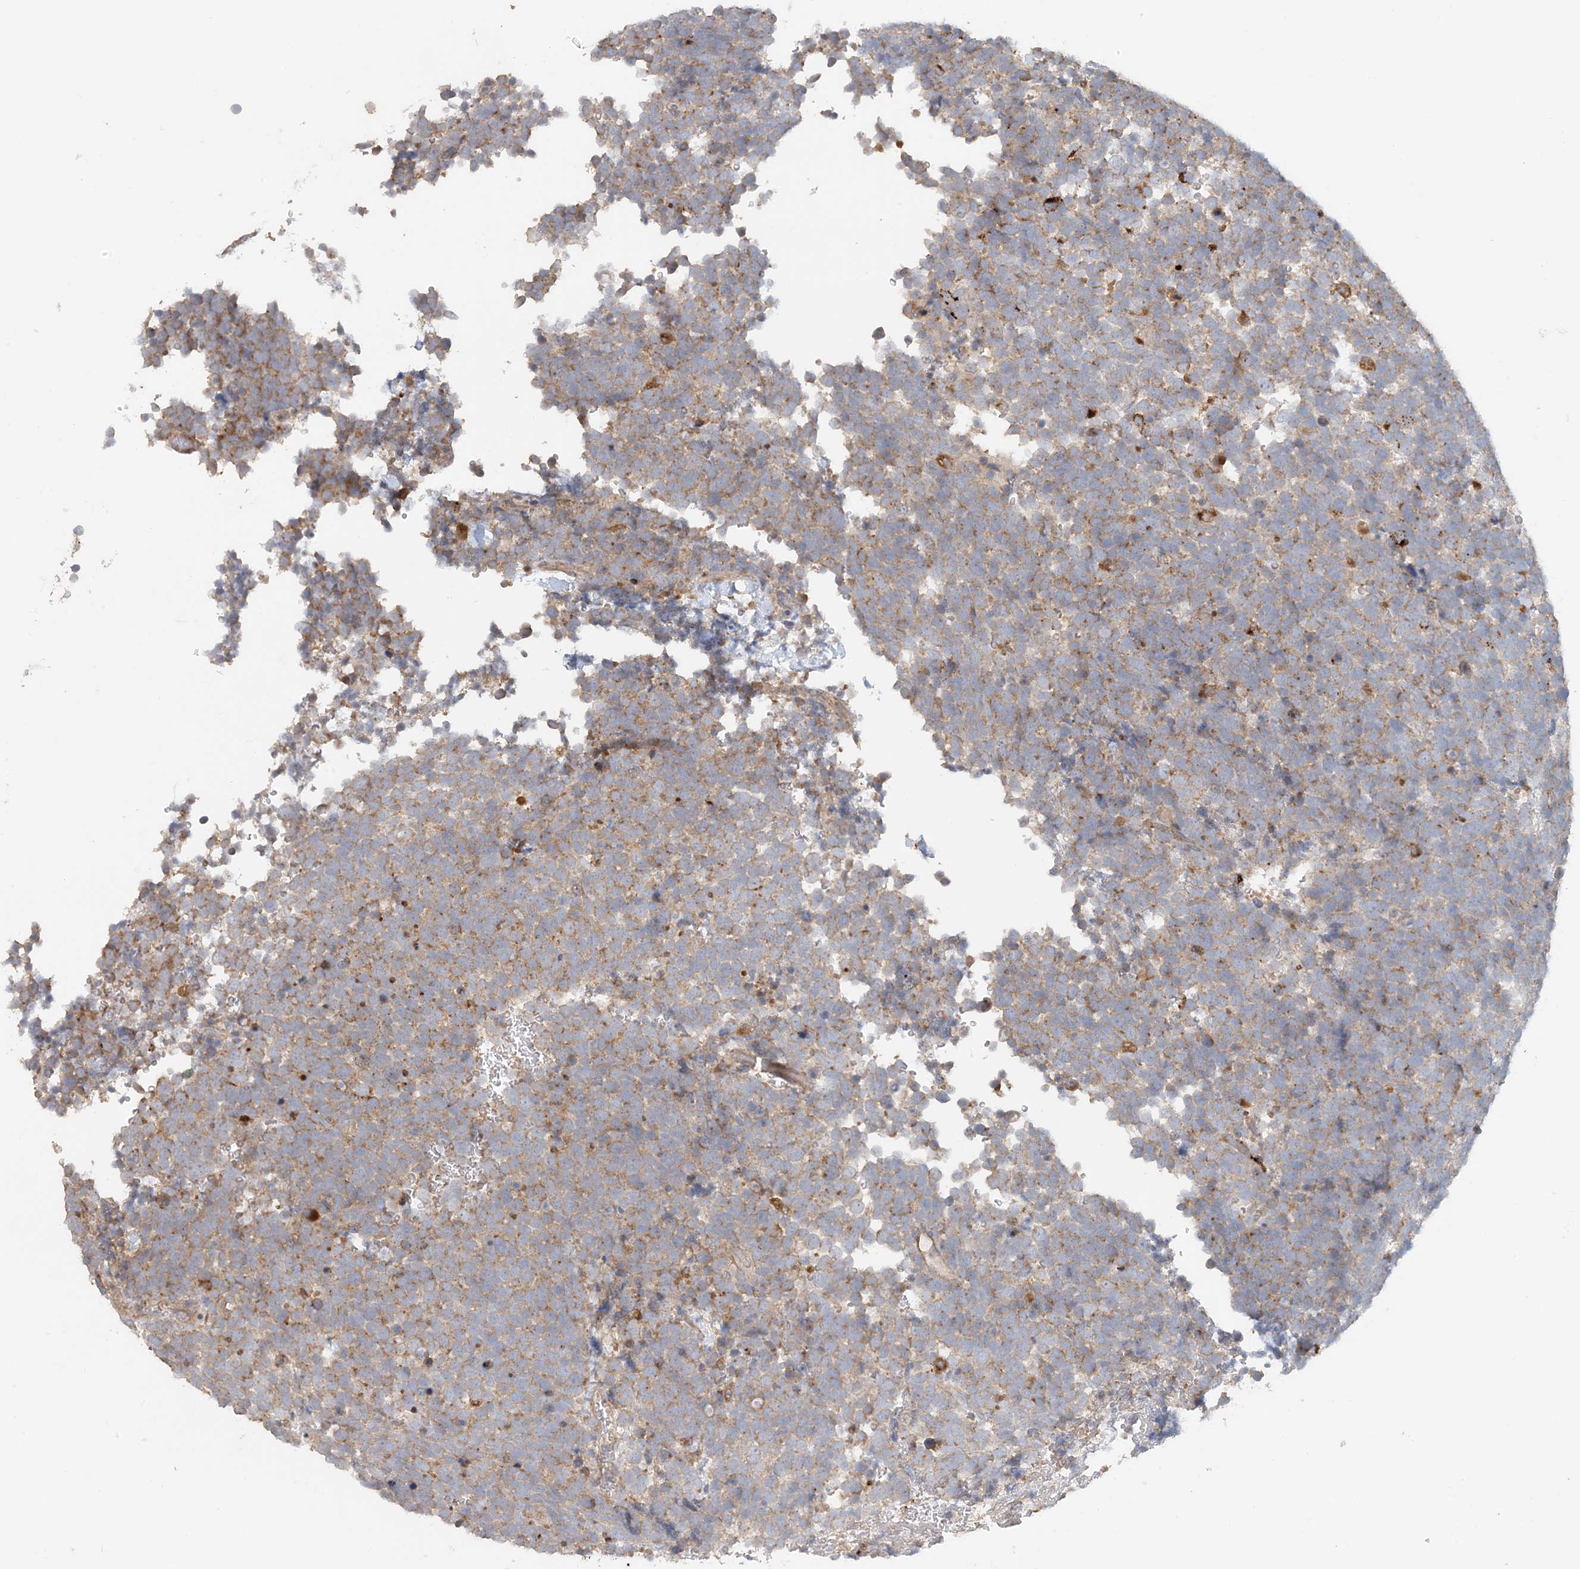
{"staining": {"intensity": "weak", "quantity": ">75%", "location": "cytoplasmic/membranous"}, "tissue": "urothelial cancer", "cell_type": "Tumor cells", "image_type": "cancer", "snomed": [{"axis": "morphology", "description": "Urothelial carcinoma, High grade"}, {"axis": "topography", "description": "Urinary bladder"}], "caption": "A photomicrograph showing weak cytoplasmic/membranous expression in about >75% of tumor cells in urothelial cancer, as visualized by brown immunohistochemical staining.", "gene": "SPPL2A", "patient": {"sex": "female", "age": 82}}